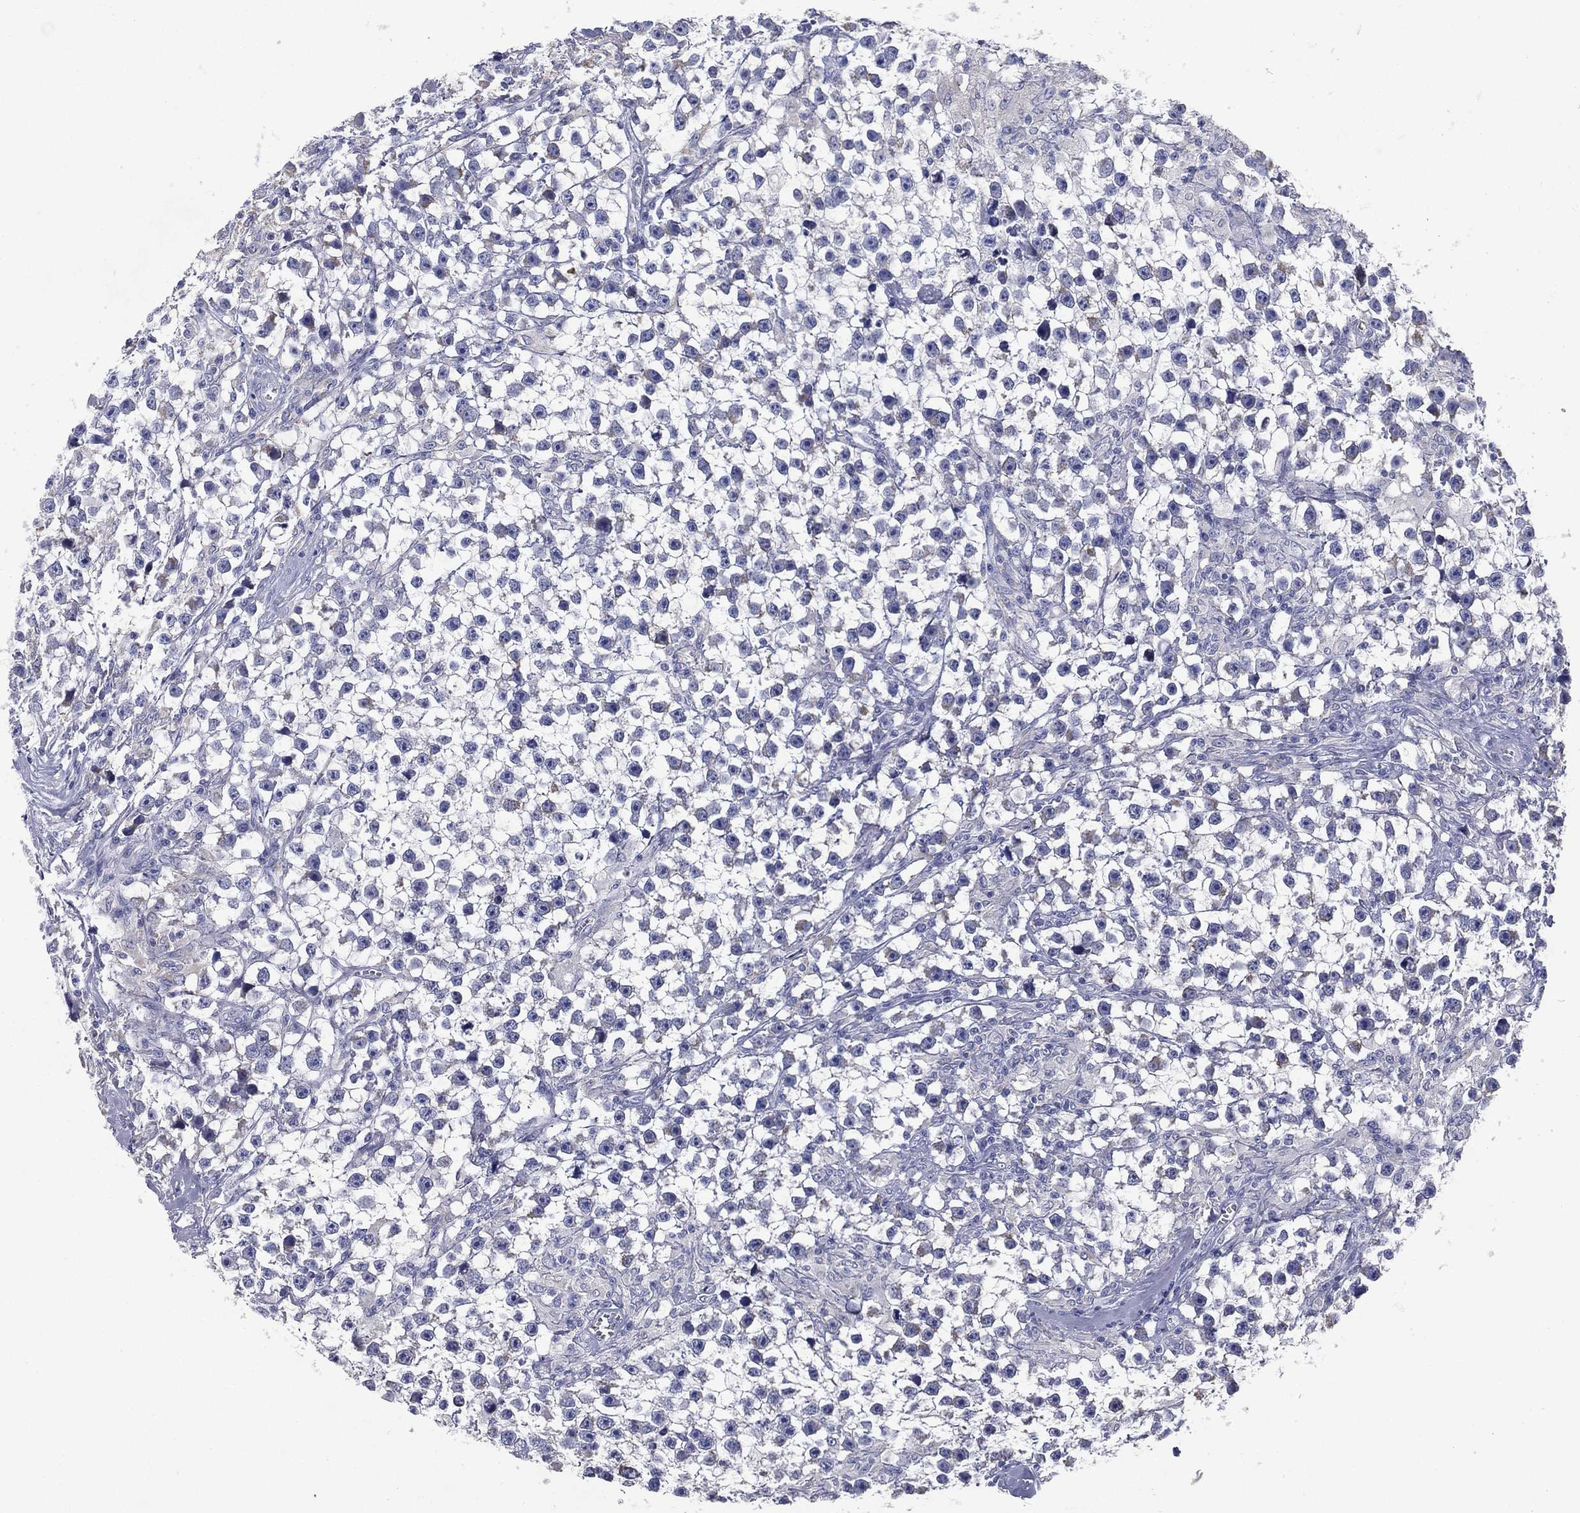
{"staining": {"intensity": "negative", "quantity": "none", "location": "none"}, "tissue": "testis cancer", "cell_type": "Tumor cells", "image_type": "cancer", "snomed": [{"axis": "morphology", "description": "Seminoma, NOS"}, {"axis": "topography", "description": "Testis"}], "caption": "This is an immunohistochemistry image of testis cancer. There is no expression in tumor cells.", "gene": "C19orf18", "patient": {"sex": "male", "age": 59}}